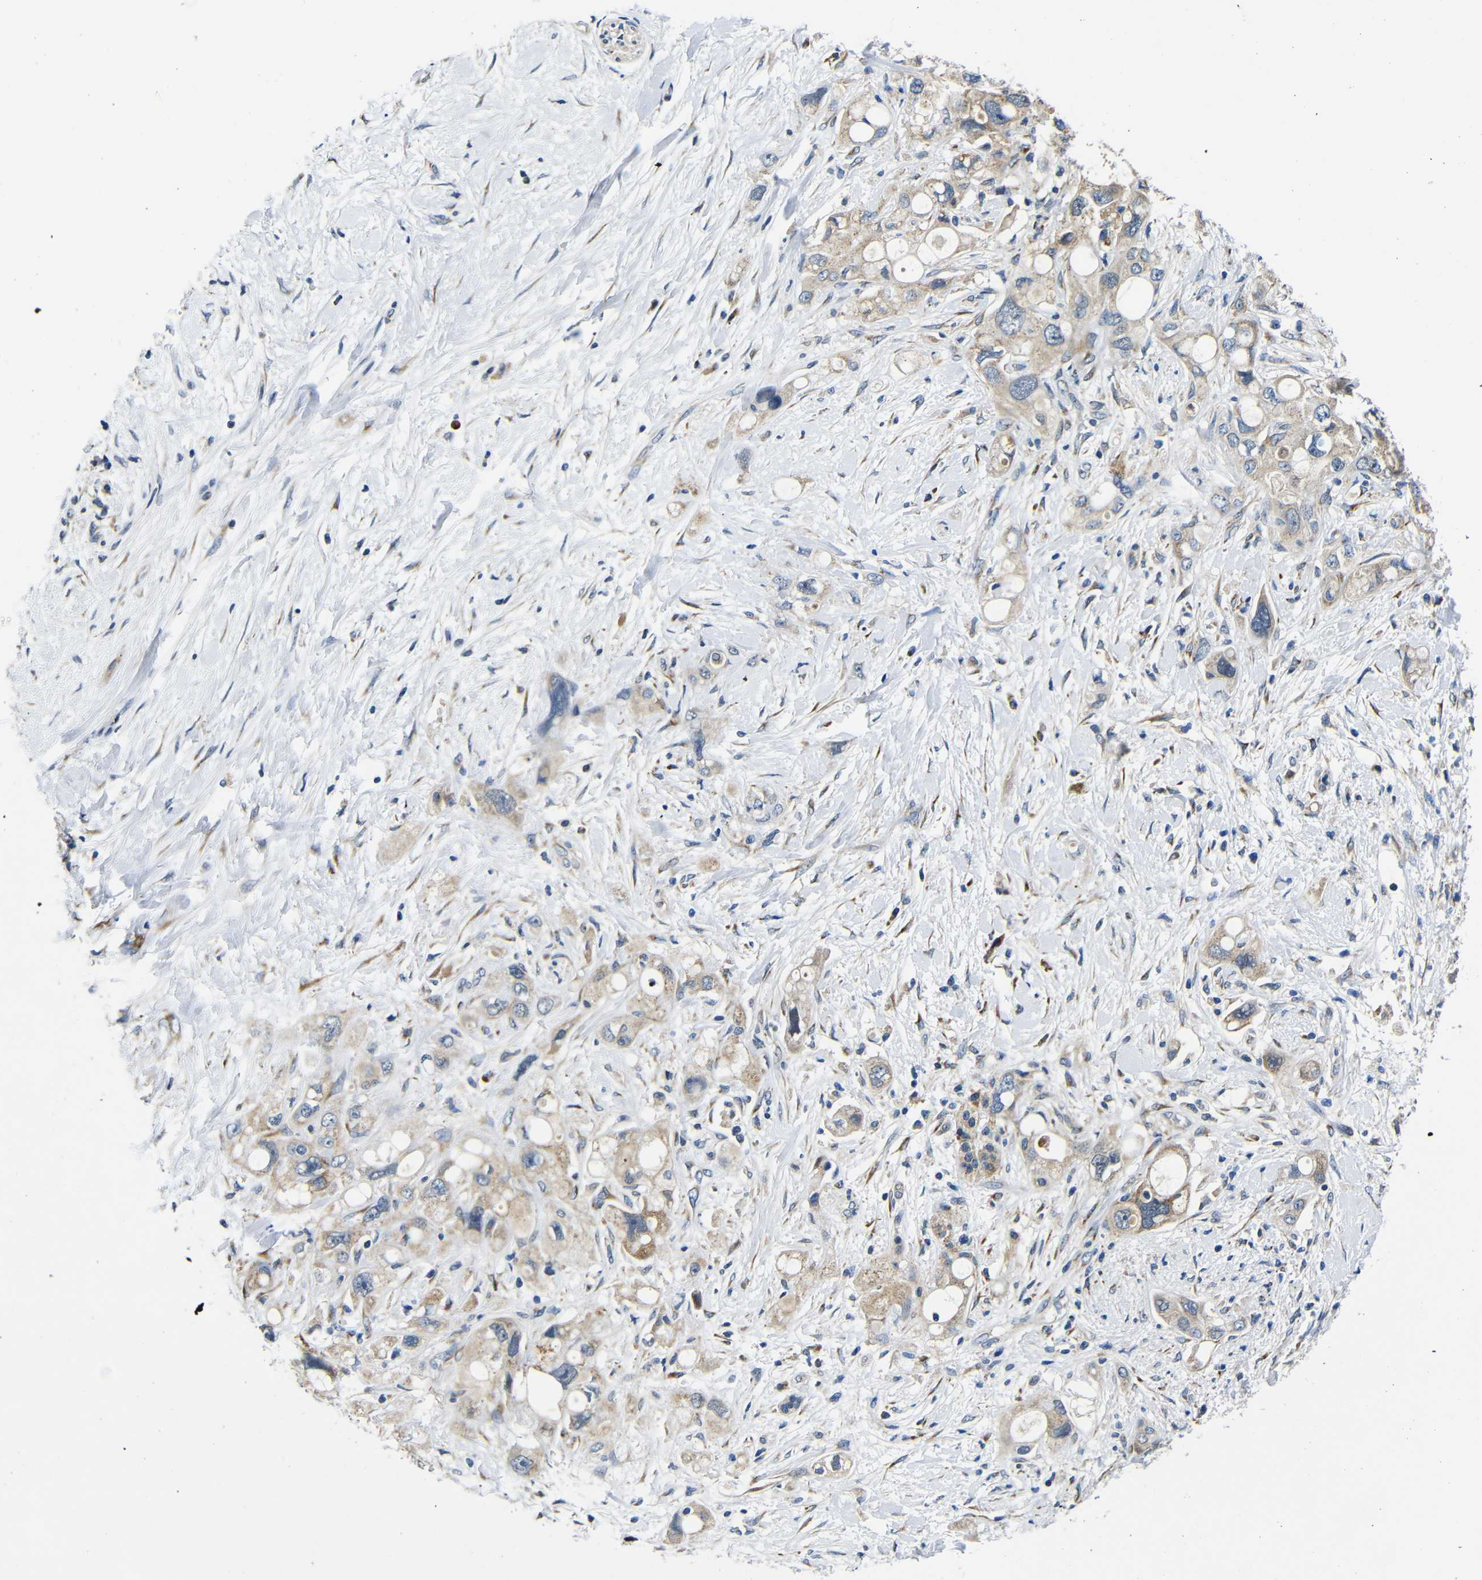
{"staining": {"intensity": "weak", "quantity": ">75%", "location": "cytoplasmic/membranous"}, "tissue": "pancreatic cancer", "cell_type": "Tumor cells", "image_type": "cancer", "snomed": [{"axis": "morphology", "description": "Adenocarcinoma, NOS"}, {"axis": "topography", "description": "Pancreas"}], "caption": "Pancreatic adenocarcinoma tissue reveals weak cytoplasmic/membranous positivity in about >75% of tumor cells, visualized by immunohistochemistry. The staining is performed using DAB brown chromogen to label protein expression. The nuclei are counter-stained blue using hematoxylin.", "gene": "FKBP14", "patient": {"sex": "female", "age": 56}}